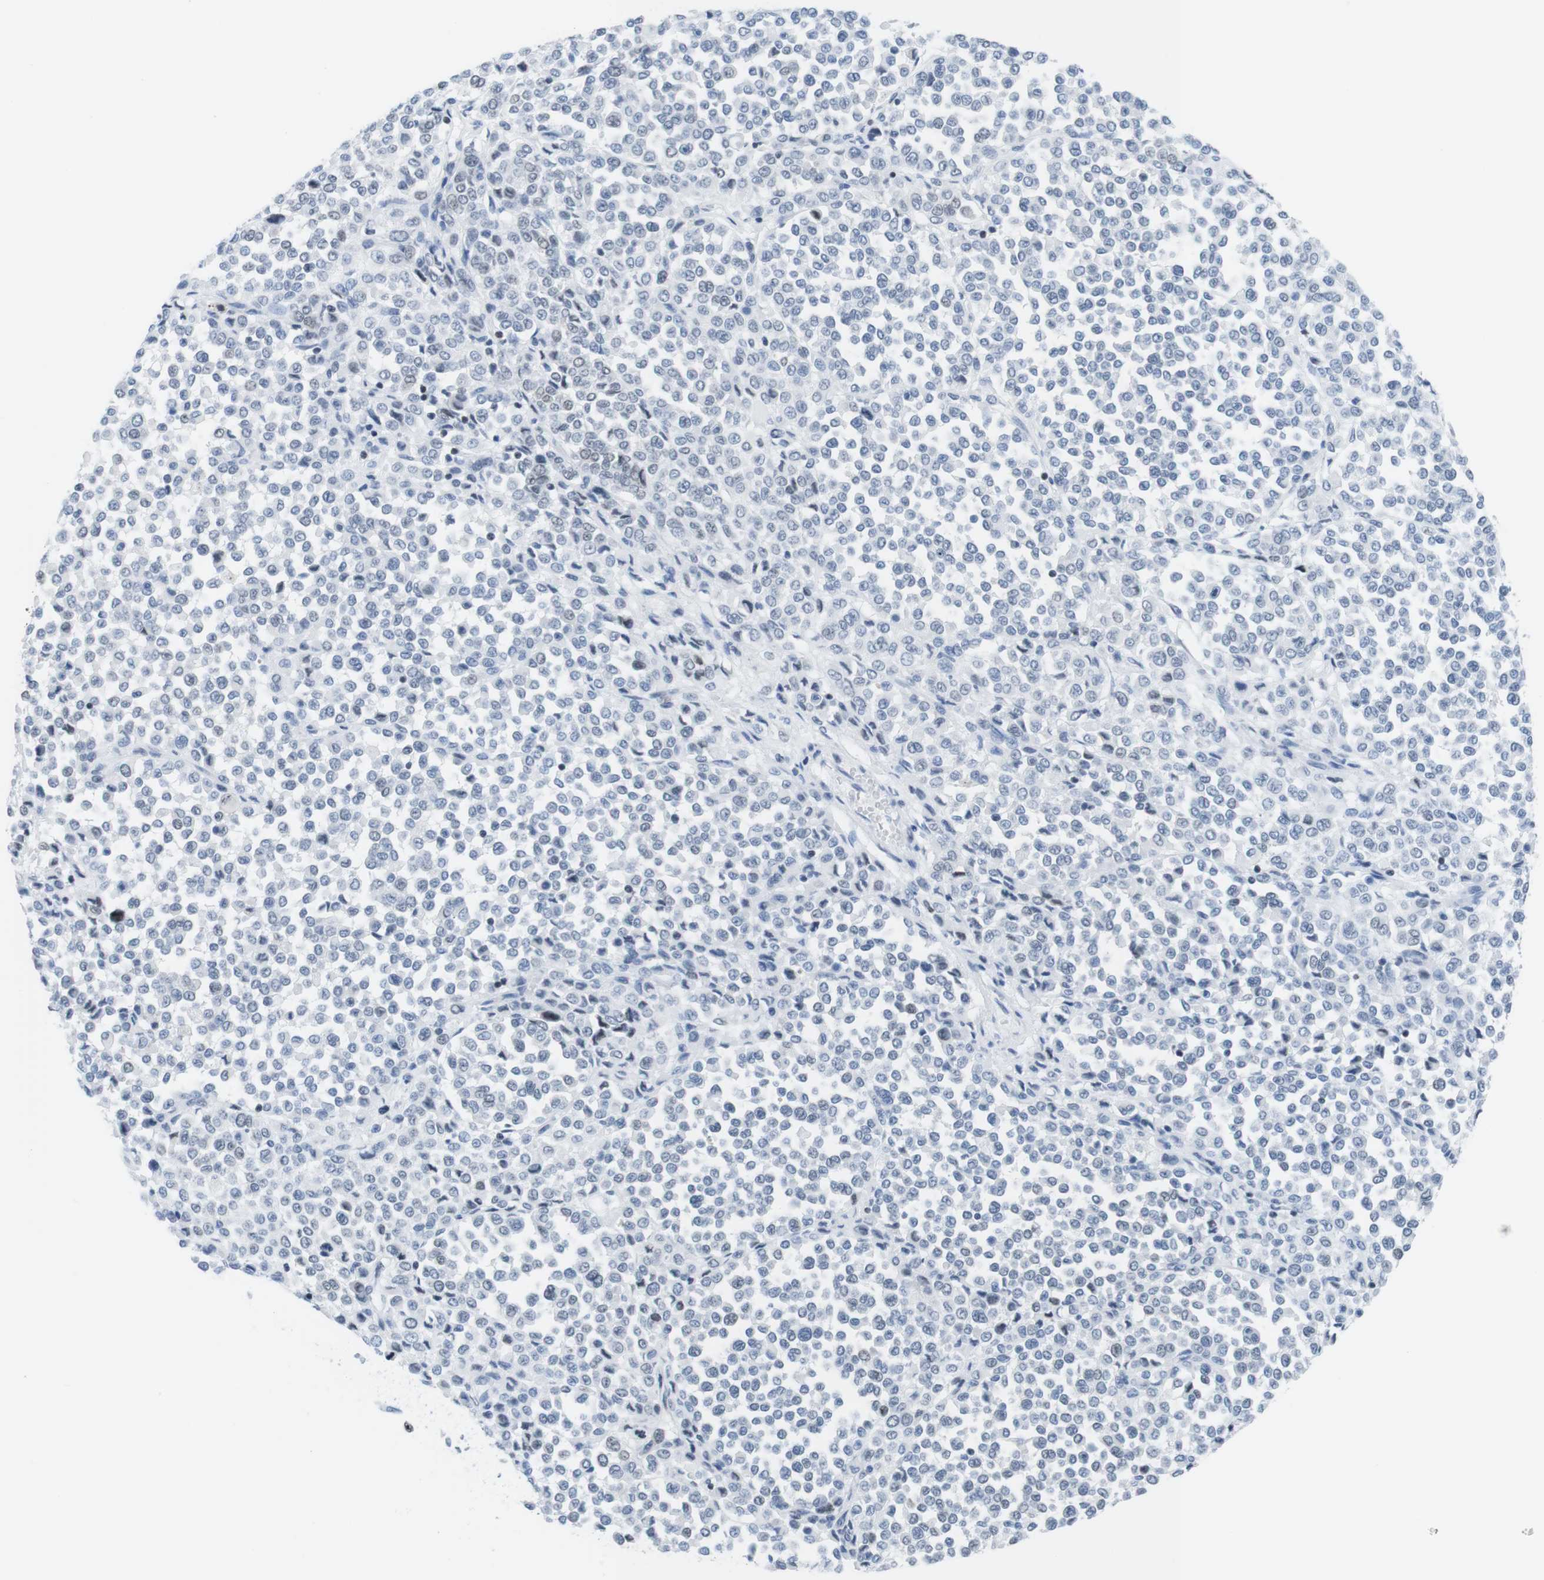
{"staining": {"intensity": "negative", "quantity": "none", "location": "none"}, "tissue": "melanoma", "cell_type": "Tumor cells", "image_type": "cancer", "snomed": [{"axis": "morphology", "description": "Malignant melanoma, Metastatic site"}, {"axis": "topography", "description": "Pancreas"}], "caption": "Immunohistochemistry histopathology image of malignant melanoma (metastatic site) stained for a protein (brown), which demonstrates no staining in tumor cells.", "gene": "NIFK", "patient": {"sex": "female", "age": 30}}